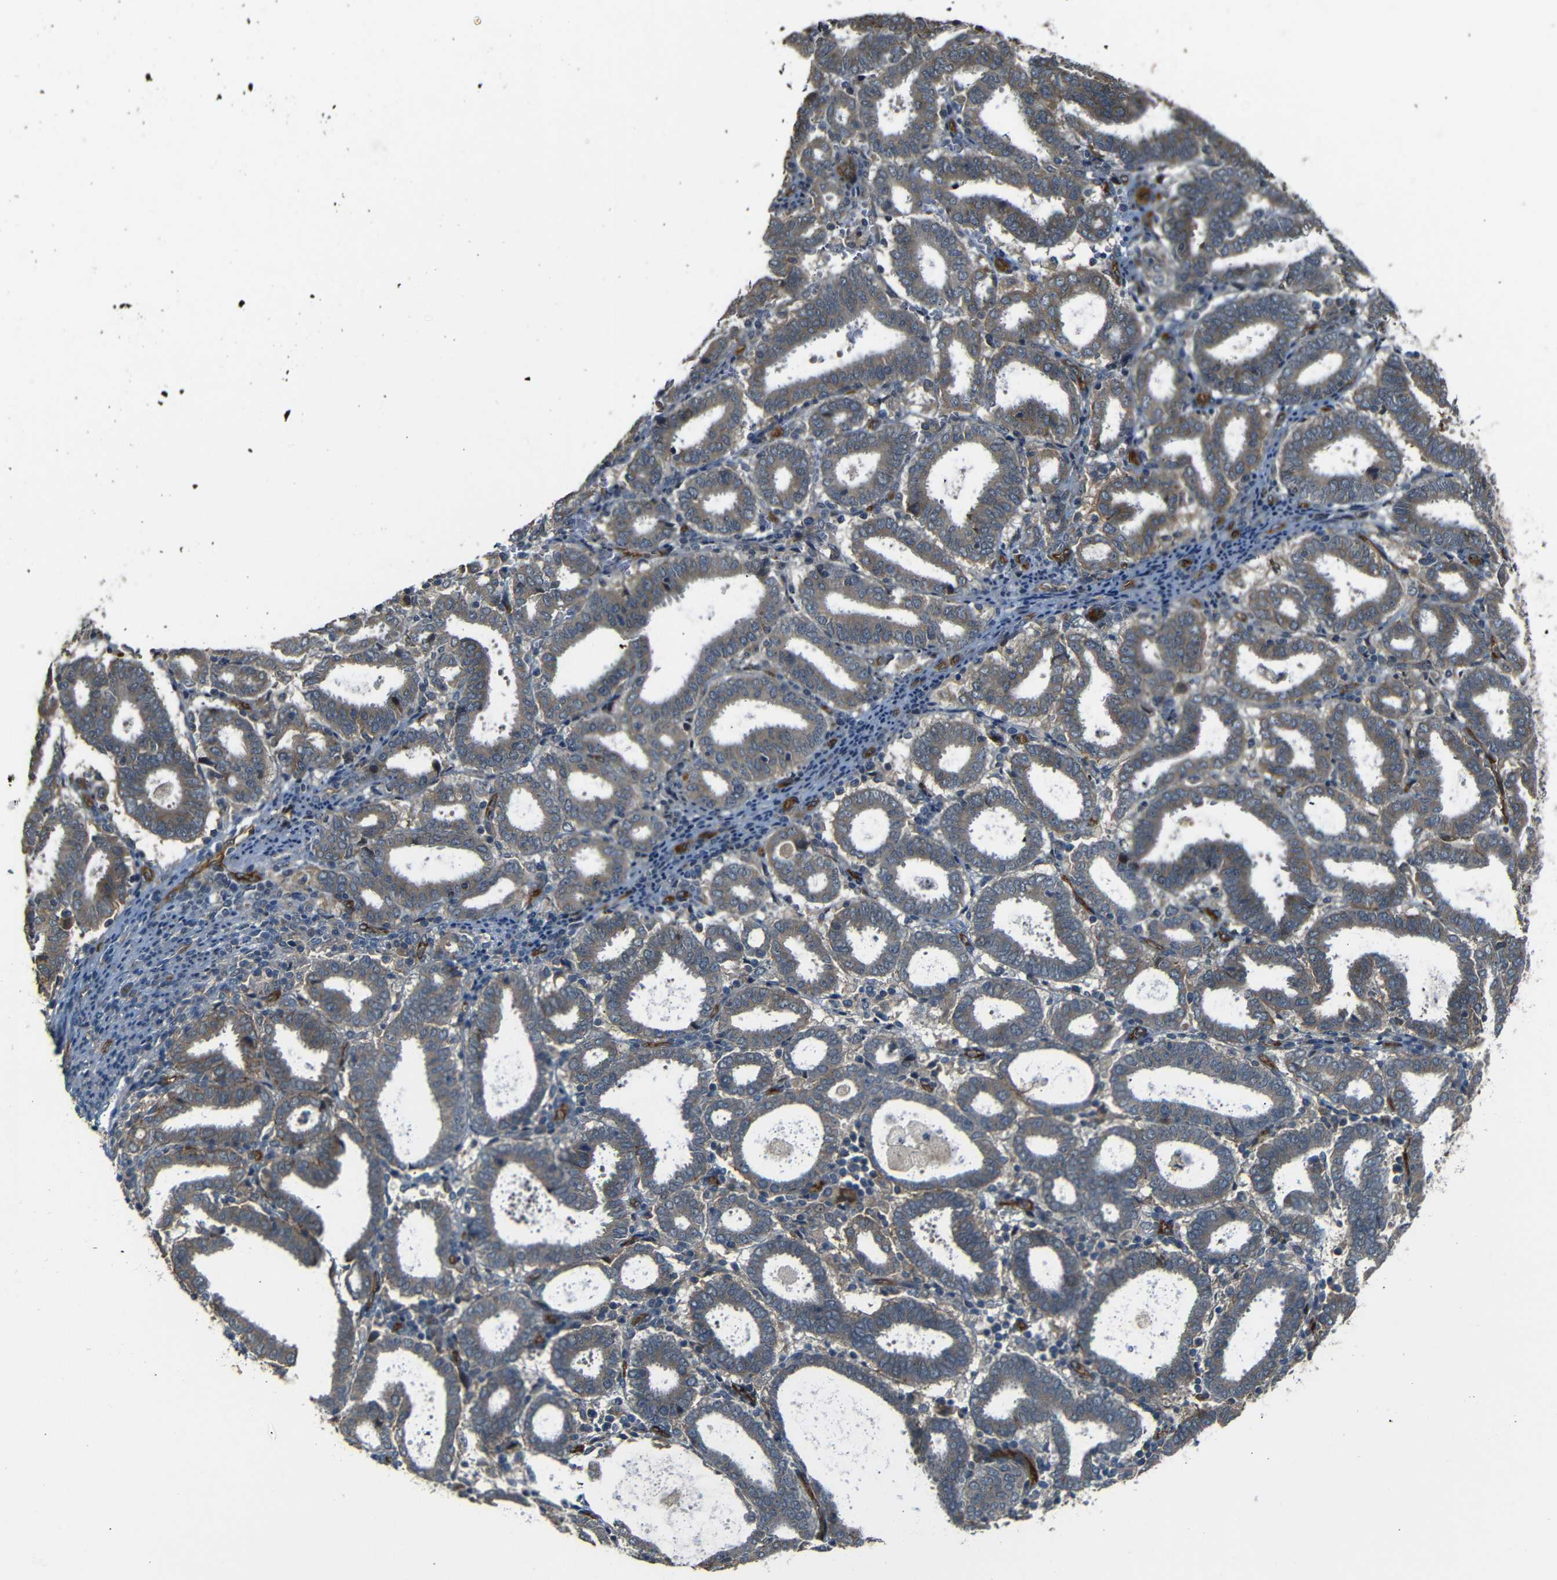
{"staining": {"intensity": "moderate", "quantity": ">75%", "location": "cytoplasmic/membranous"}, "tissue": "endometrial cancer", "cell_type": "Tumor cells", "image_type": "cancer", "snomed": [{"axis": "morphology", "description": "Adenocarcinoma, NOS"}, {"axis": "topography", "description": "Uterus"}], "caption": "A histopathology image showing moderate cytoplasmic/membranous staining in about >75% of tumor cells in endometrial adenocarcinoma, as visualized by brown immunohistochemical staining.", "gene": "RELL1", "patient": {"sex": "female", "age": 83}}